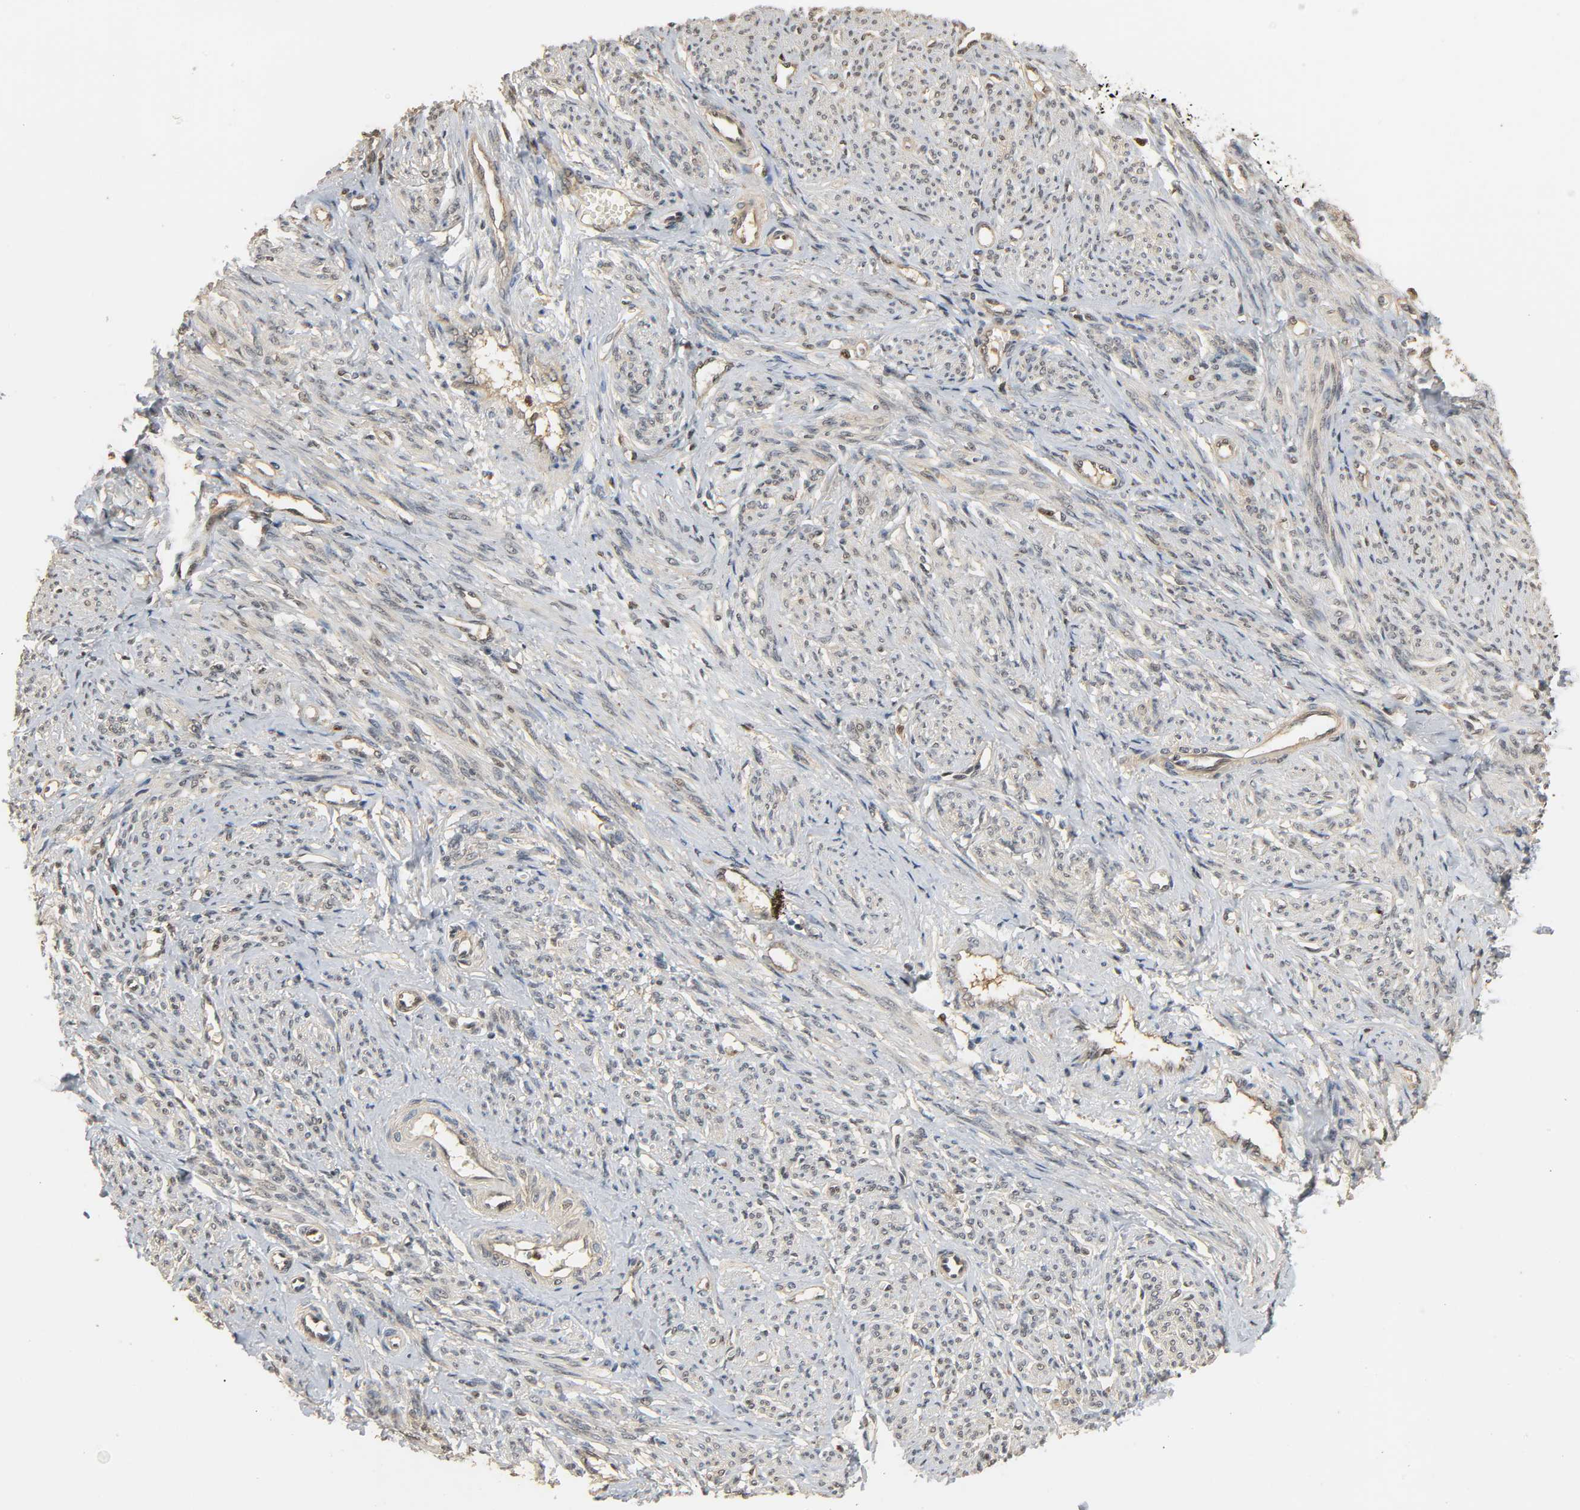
{"staining": {"intensity": "negative", "quantity": "none", "location": "none"}, "tissue": "smooth muscle", "cell_type": "Smooth muscle cells", "image_type": "normal", "snomed": [{"axis": "morphology", "description": "Normal tissue, NOS"}, {"axis": "topography", "description": "Smooth muscle"}], "caption": "The photomicrograph displays no significant expression in smooth muscle cells of smooth muscle. The staining was performed using DAB to visualize the protein expression in brown, while the nuclei were stained in blue with hematoxylin (Magnification: 20x).", "gene": "ZFPM2", "patient": {"sex": "female", "age": 65}}